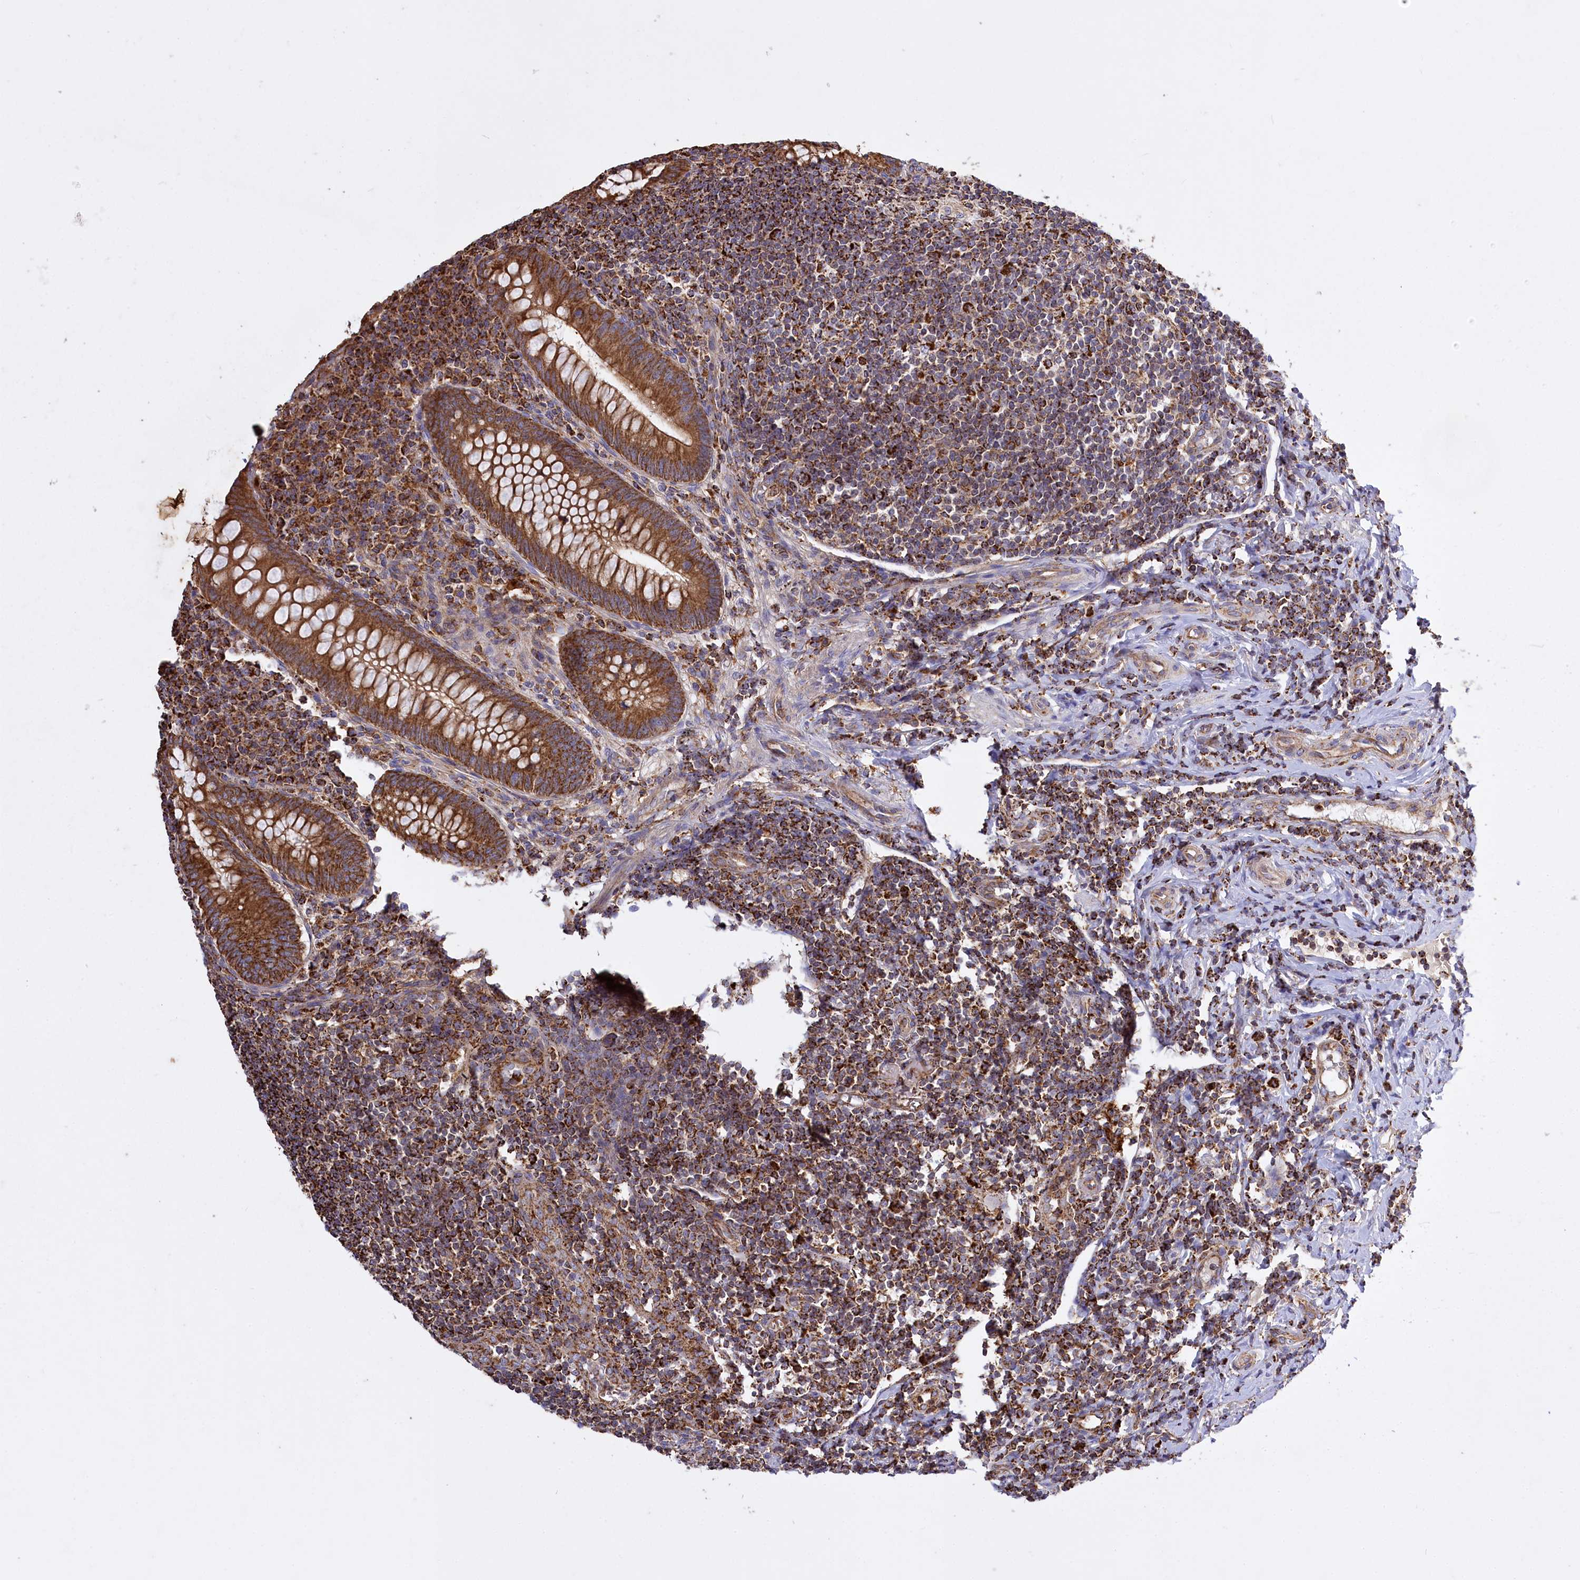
{"staining": {"intensity": "strong", "quantity": ">75%", "location": "cytoplasmic/membranous"}, "tissue": "appendix", "cell_type": "Glandular cells", "image_type": "normal", "snomed": [{"axis": "morphology", "description": "Normal tissue, NOS"}, {"axis": "topography", "description": "Appendix"}], "caption": "Normal appendix reveals strong cytoplasmic/membranous staining in about >75% of glandular cells, visualized by immunohistochemistry. The staining was performed using DAB, with brown indicating positive protein expression. Nuclei are stained blue with hematoxylin.", "gene": "CARD19", "patient": {"sex": "female", "age": 33}}